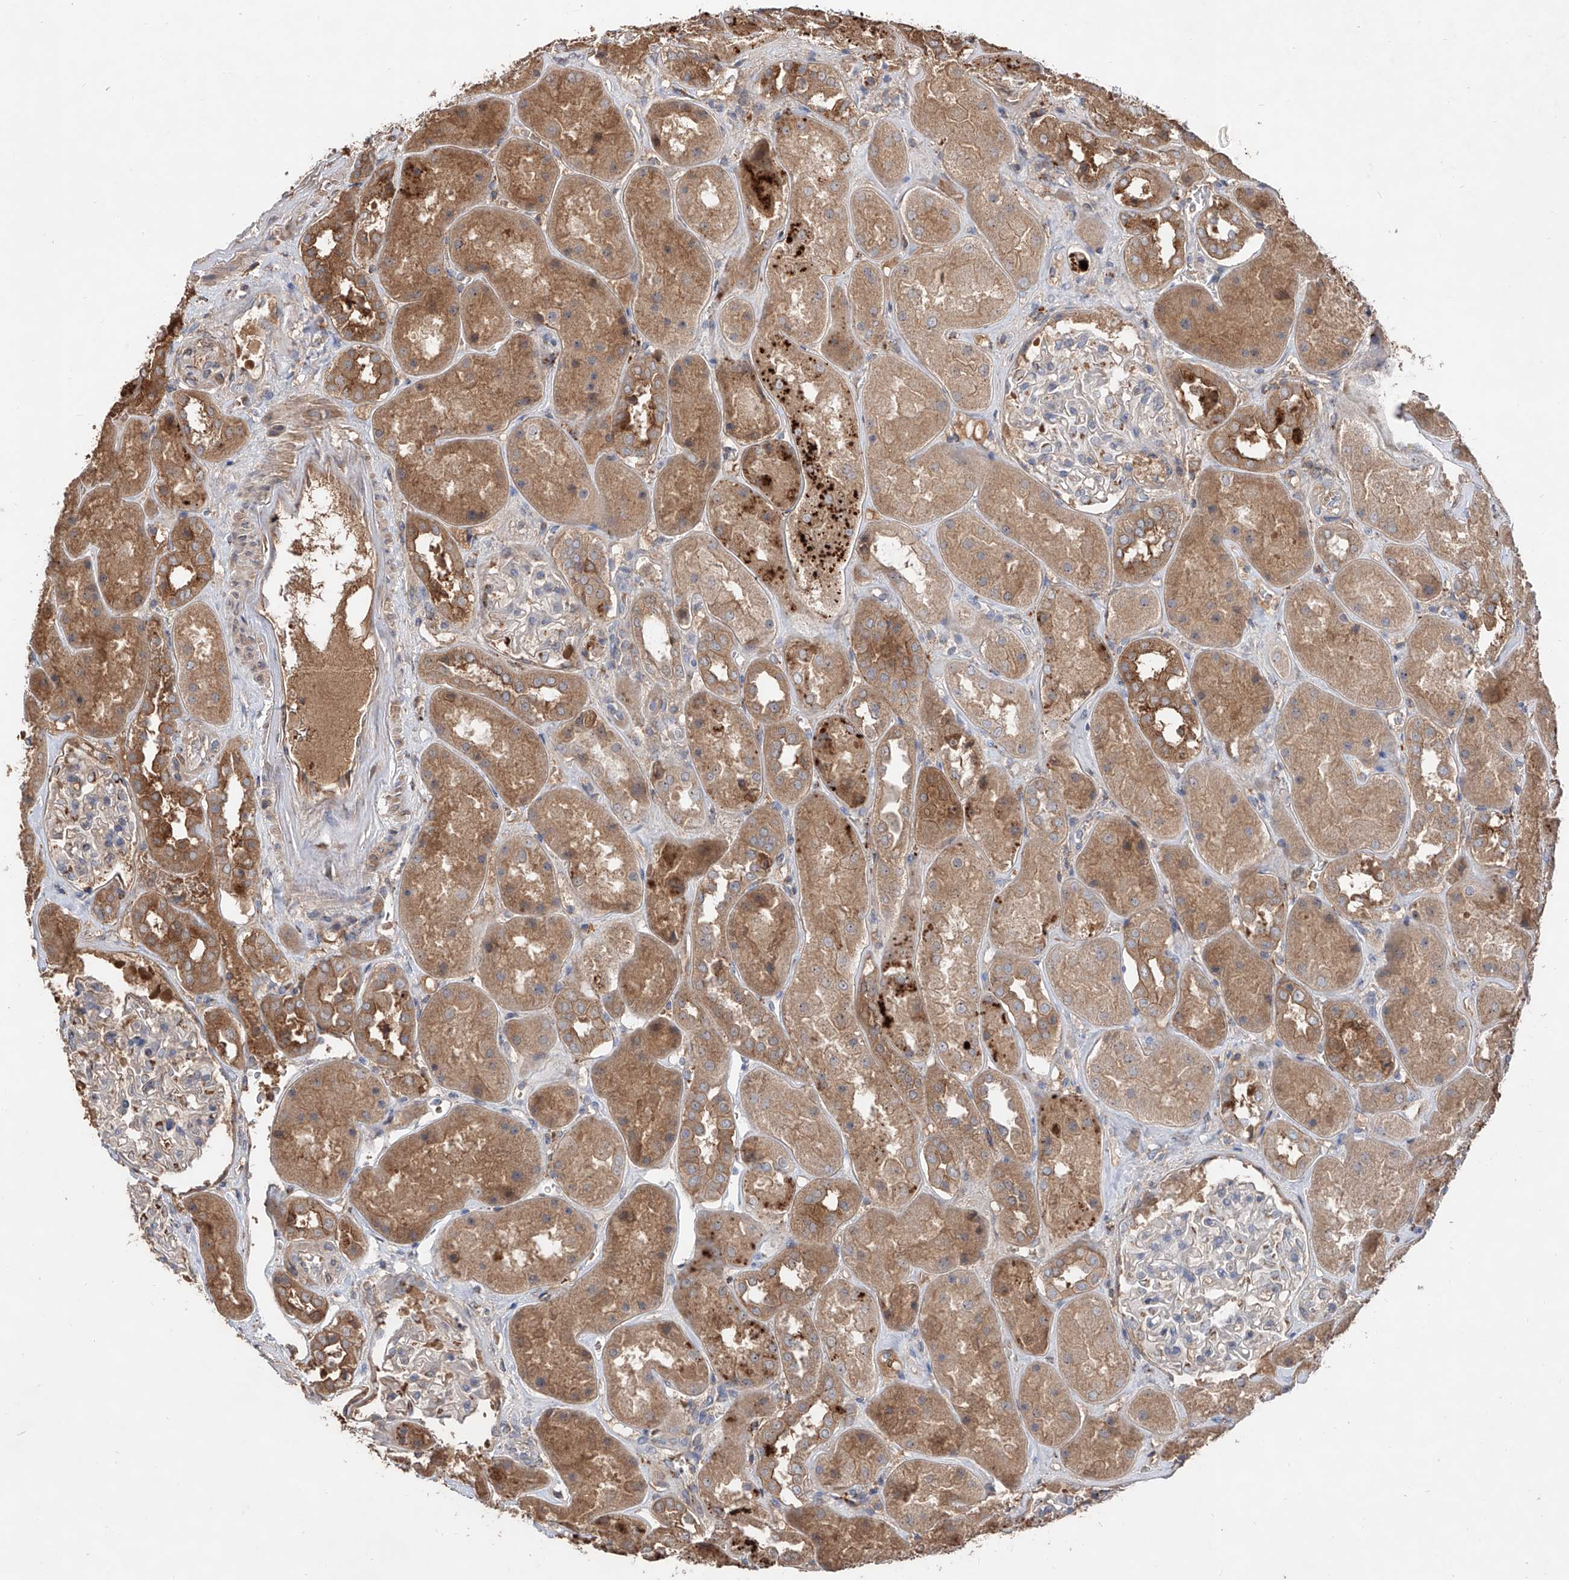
{"staining": {"intensity": "moderate", "quantity": "<25%", "location": "cytoplasmic/membranous"}, "tissue": "kidney", "cell_type": "Cells in glomeruli", "image_type": "normal", "snomed": [{"axis": "morphology", "description": "Normal tissue, NOS"}, {"axis": "topography", "description": "Kidney"}], "caption": "Normal kidney shows moderate cytoplasmic/membranous staining in approximately <25% of cells in glomeruli (brown staining indicates protein expression, while blue staining denotes nuclei)..", "gene": "EDN1", "patient": {"sex": "male", "age": 70}}